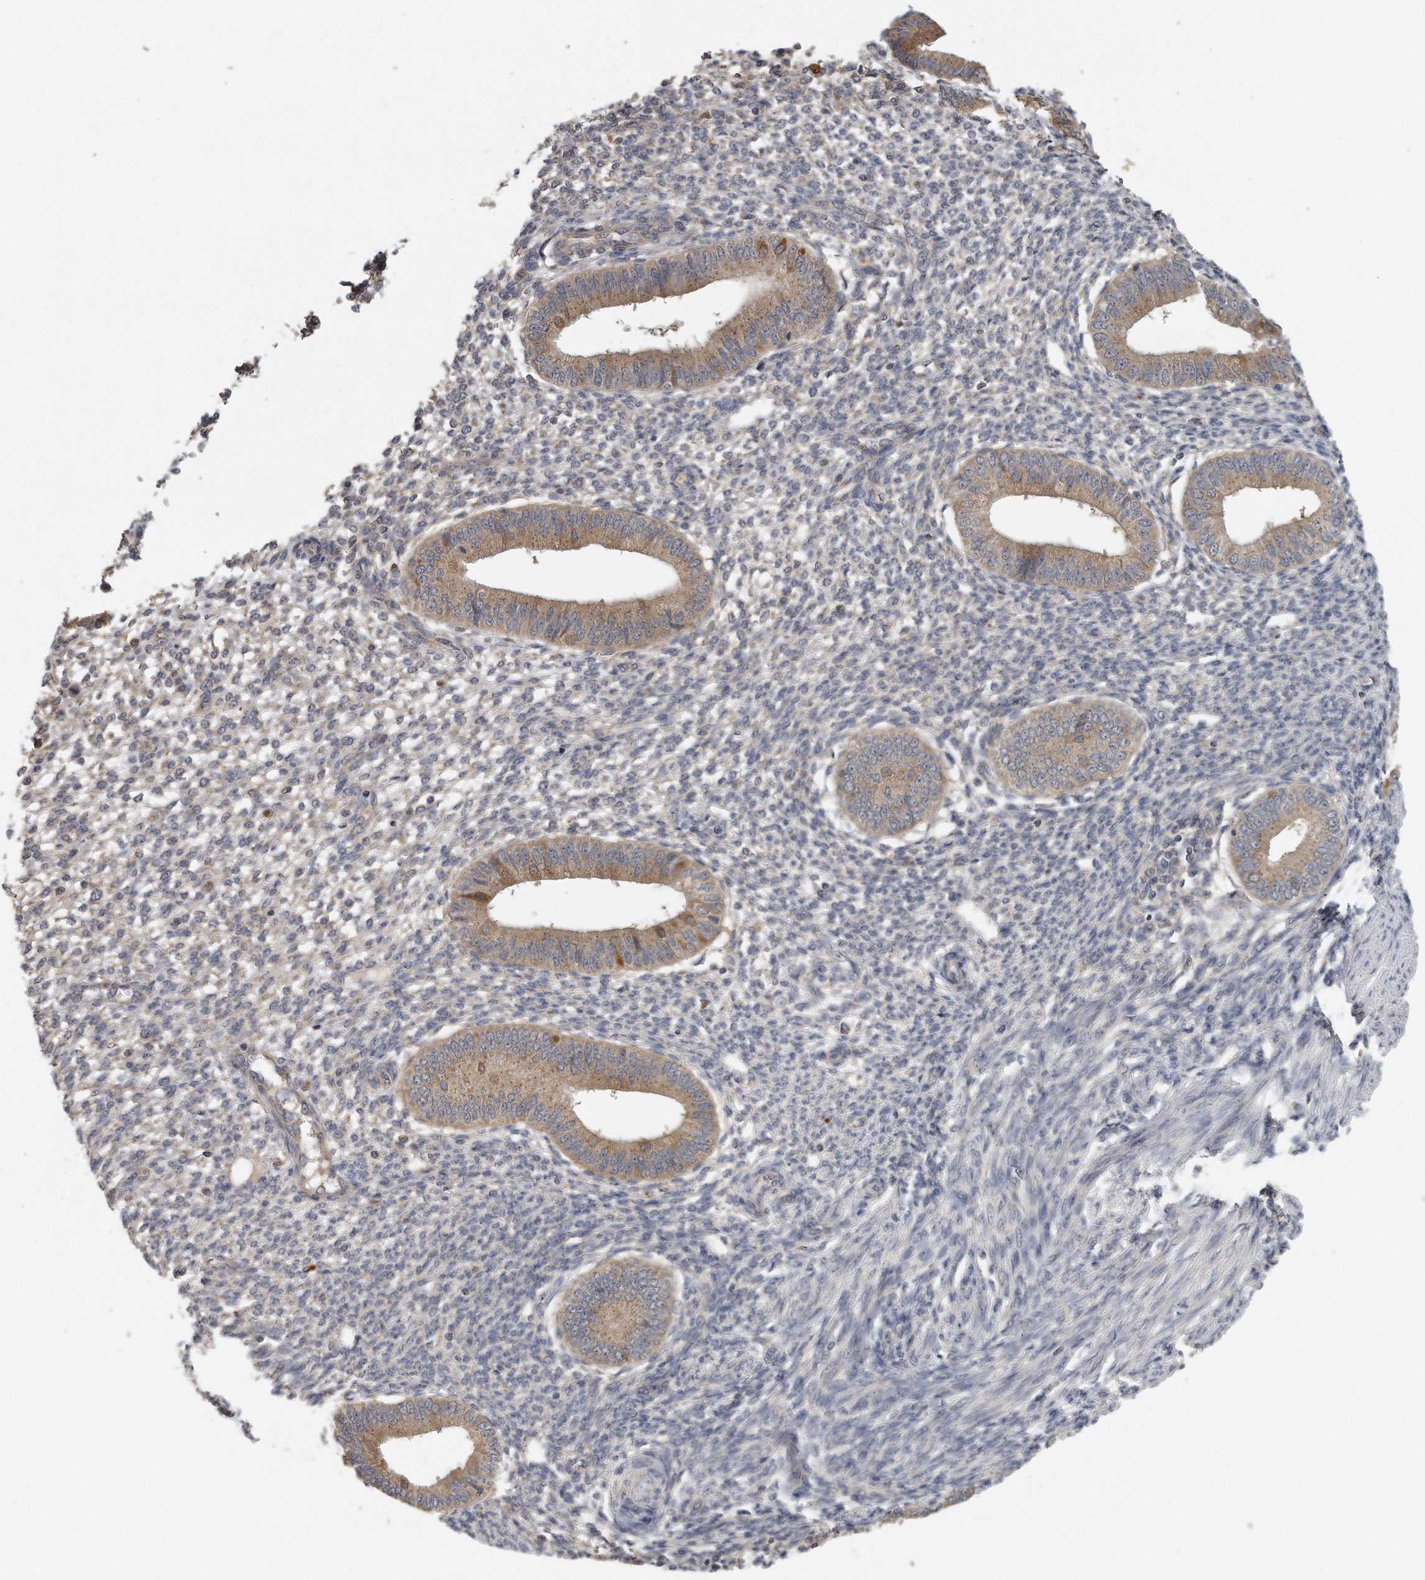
{"staining": {"intensity": "weak", "quantity": "<25%", "location": "cytoplasmic/membranous"}, "tissue": "endometrium", "cell_type": "Cells in endometrial stroma", "image_type": "normal", "snomed": [{"axis": "morphology", "description": "Normal tissue, NOS"}, {"axis": "topography", "description": "Endometrium"}], "caption": "Image shows no protein positivity in cells in endometrial stroma of normal endometrium.", "gene": "TRAPPC14", "patient": {"sex": "female", "age": 46}}